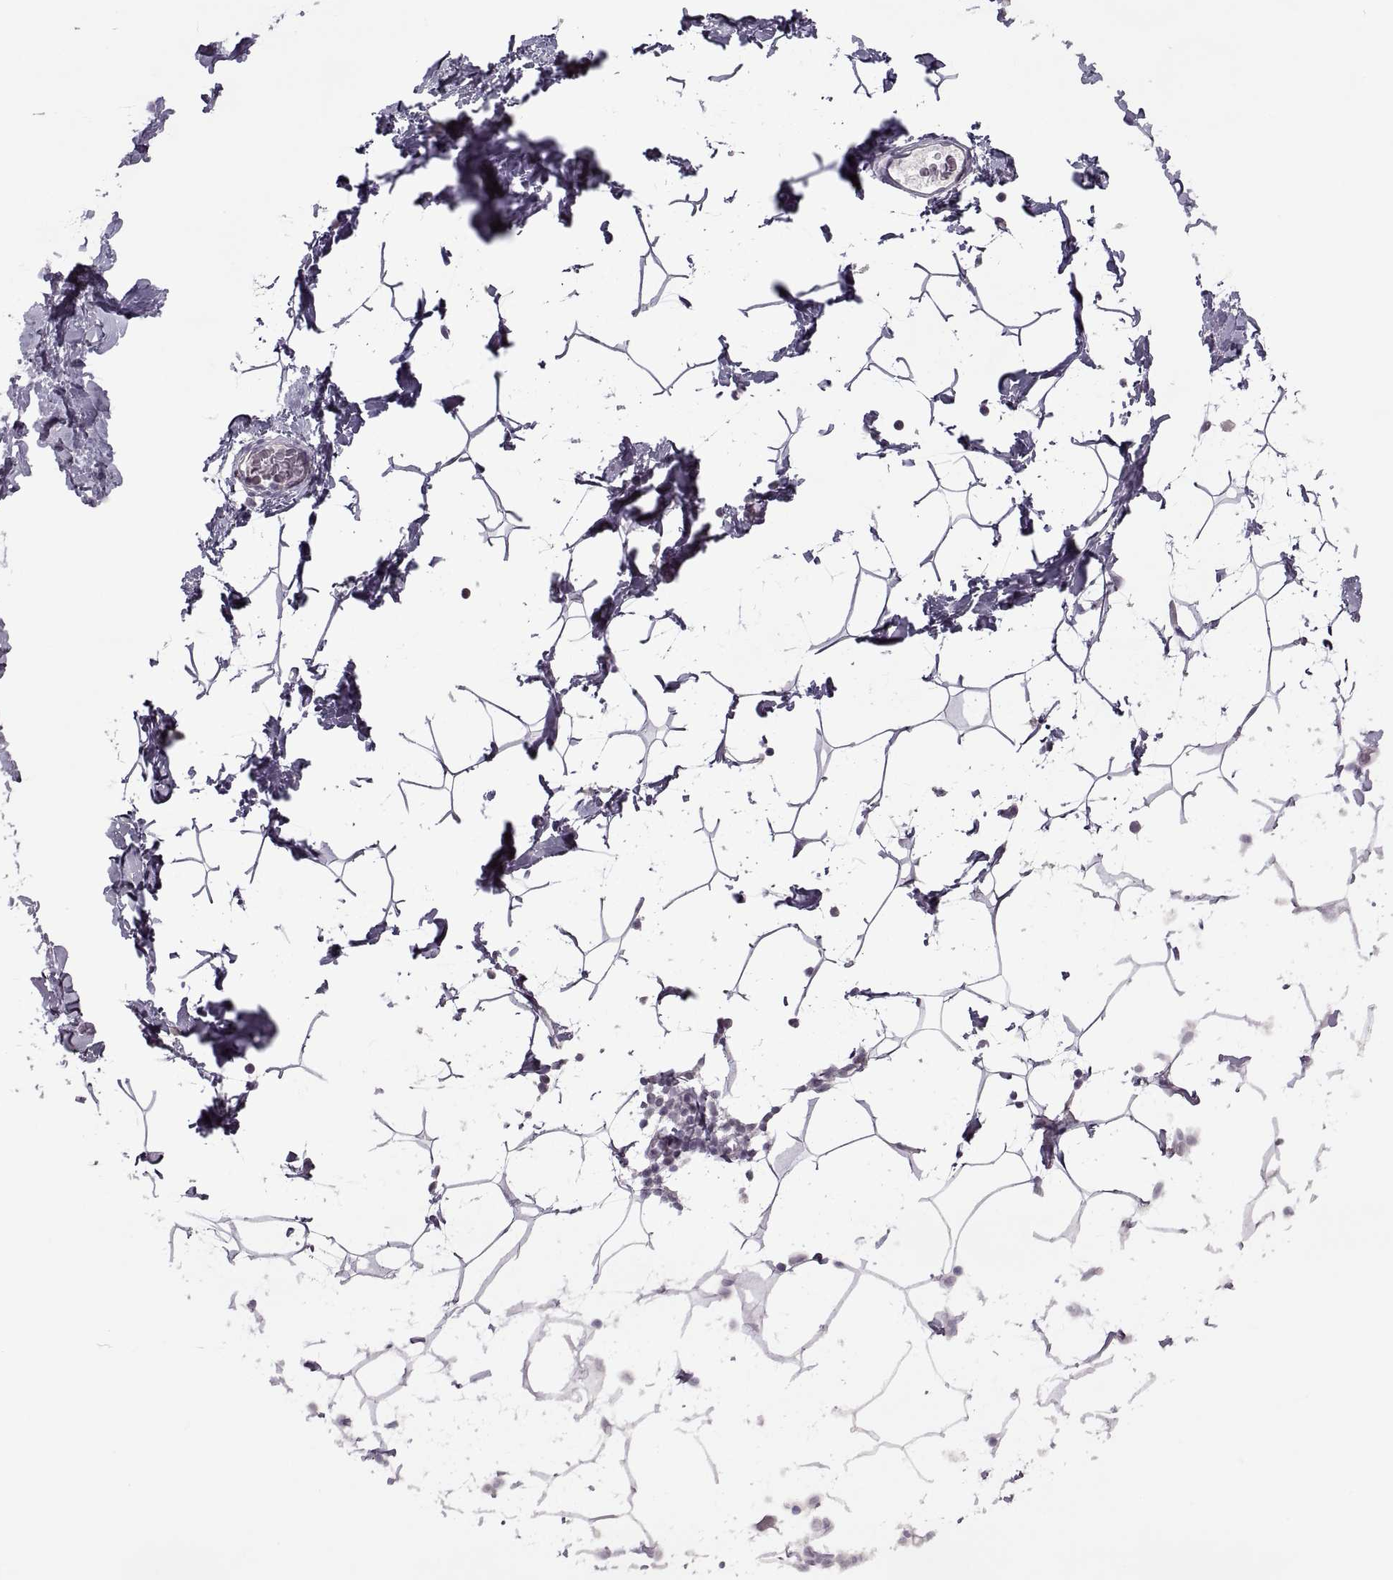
{"staining": {"intensity": "negative", "quantity": "none", "location": "none"}, "tissue": "breast", "cell_type": "Adipocytes", "image_type": "normal", "snomed": [{"axis": "morphology", "description": "Normal tissue, NOS"}, {"axis": "topography", "description": "Breast"}], "caption": "Immunohistochemistry micrograph of unremarkable breast stained for a protein (brown), which shows no staining in adipocytes.", "gene": "MGAT4D", "patient": {"sex": "female", "age": 32}}